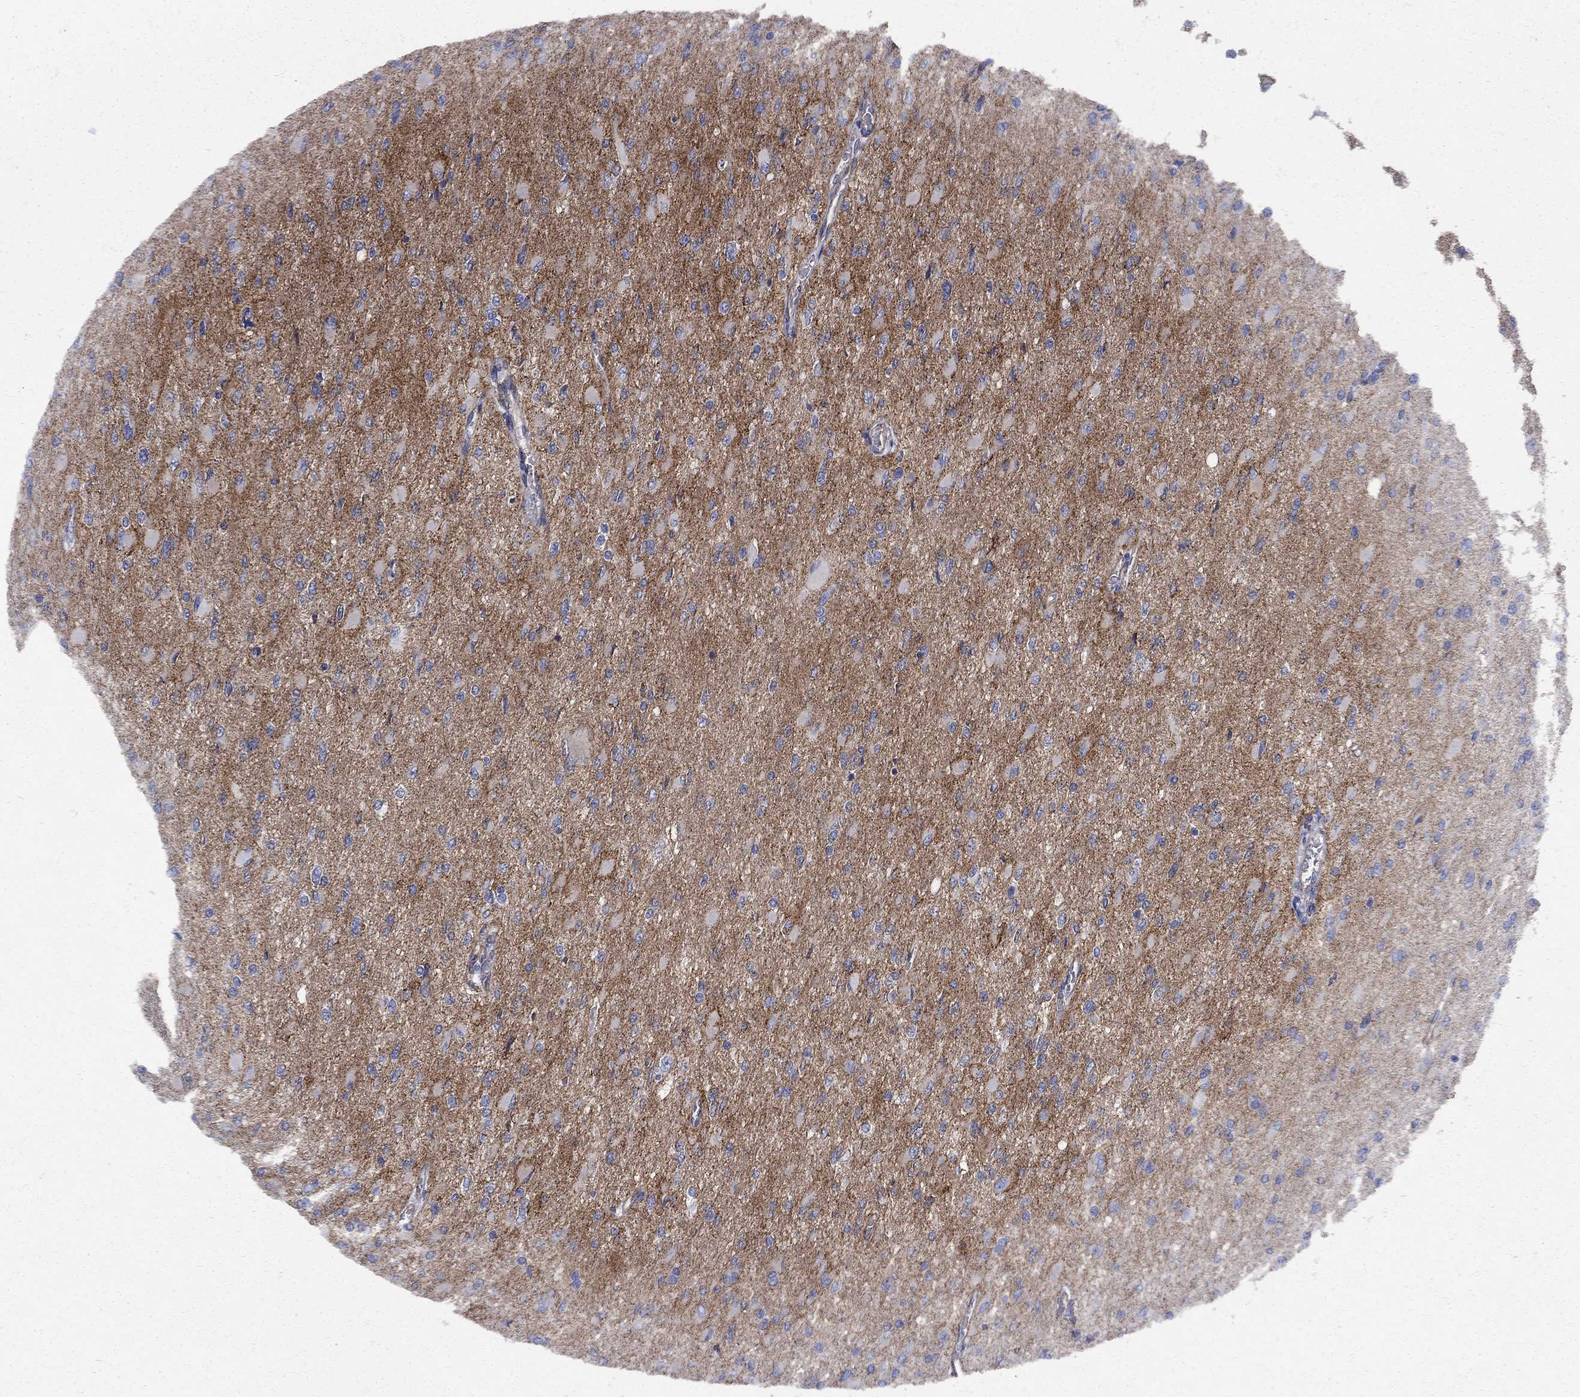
{"staining": {"intensity": "negative", "quantity": "none", "location": "none"}, "tissue": "glioma", "cell_type": "Tumor cells", "image_type": "cancer", "snomed": [{"axis": "morphology", "description": "Glioma, malignant, High grade"}, {"axis": "topography", "description": "Cerebral cortex"}], "caption": "Immunohistochemistry of human glioma demonstrates no staining in tumor cells. Brightfield microscopy of immunohistochemistry (IHC) stained with DAB (3,3'-diaminobenzidine) (brown) and hematoxylin (blue), captured at high magnification.", "gene": "SEPTIN8", "patient": {"sex": "female", "age": 36}}